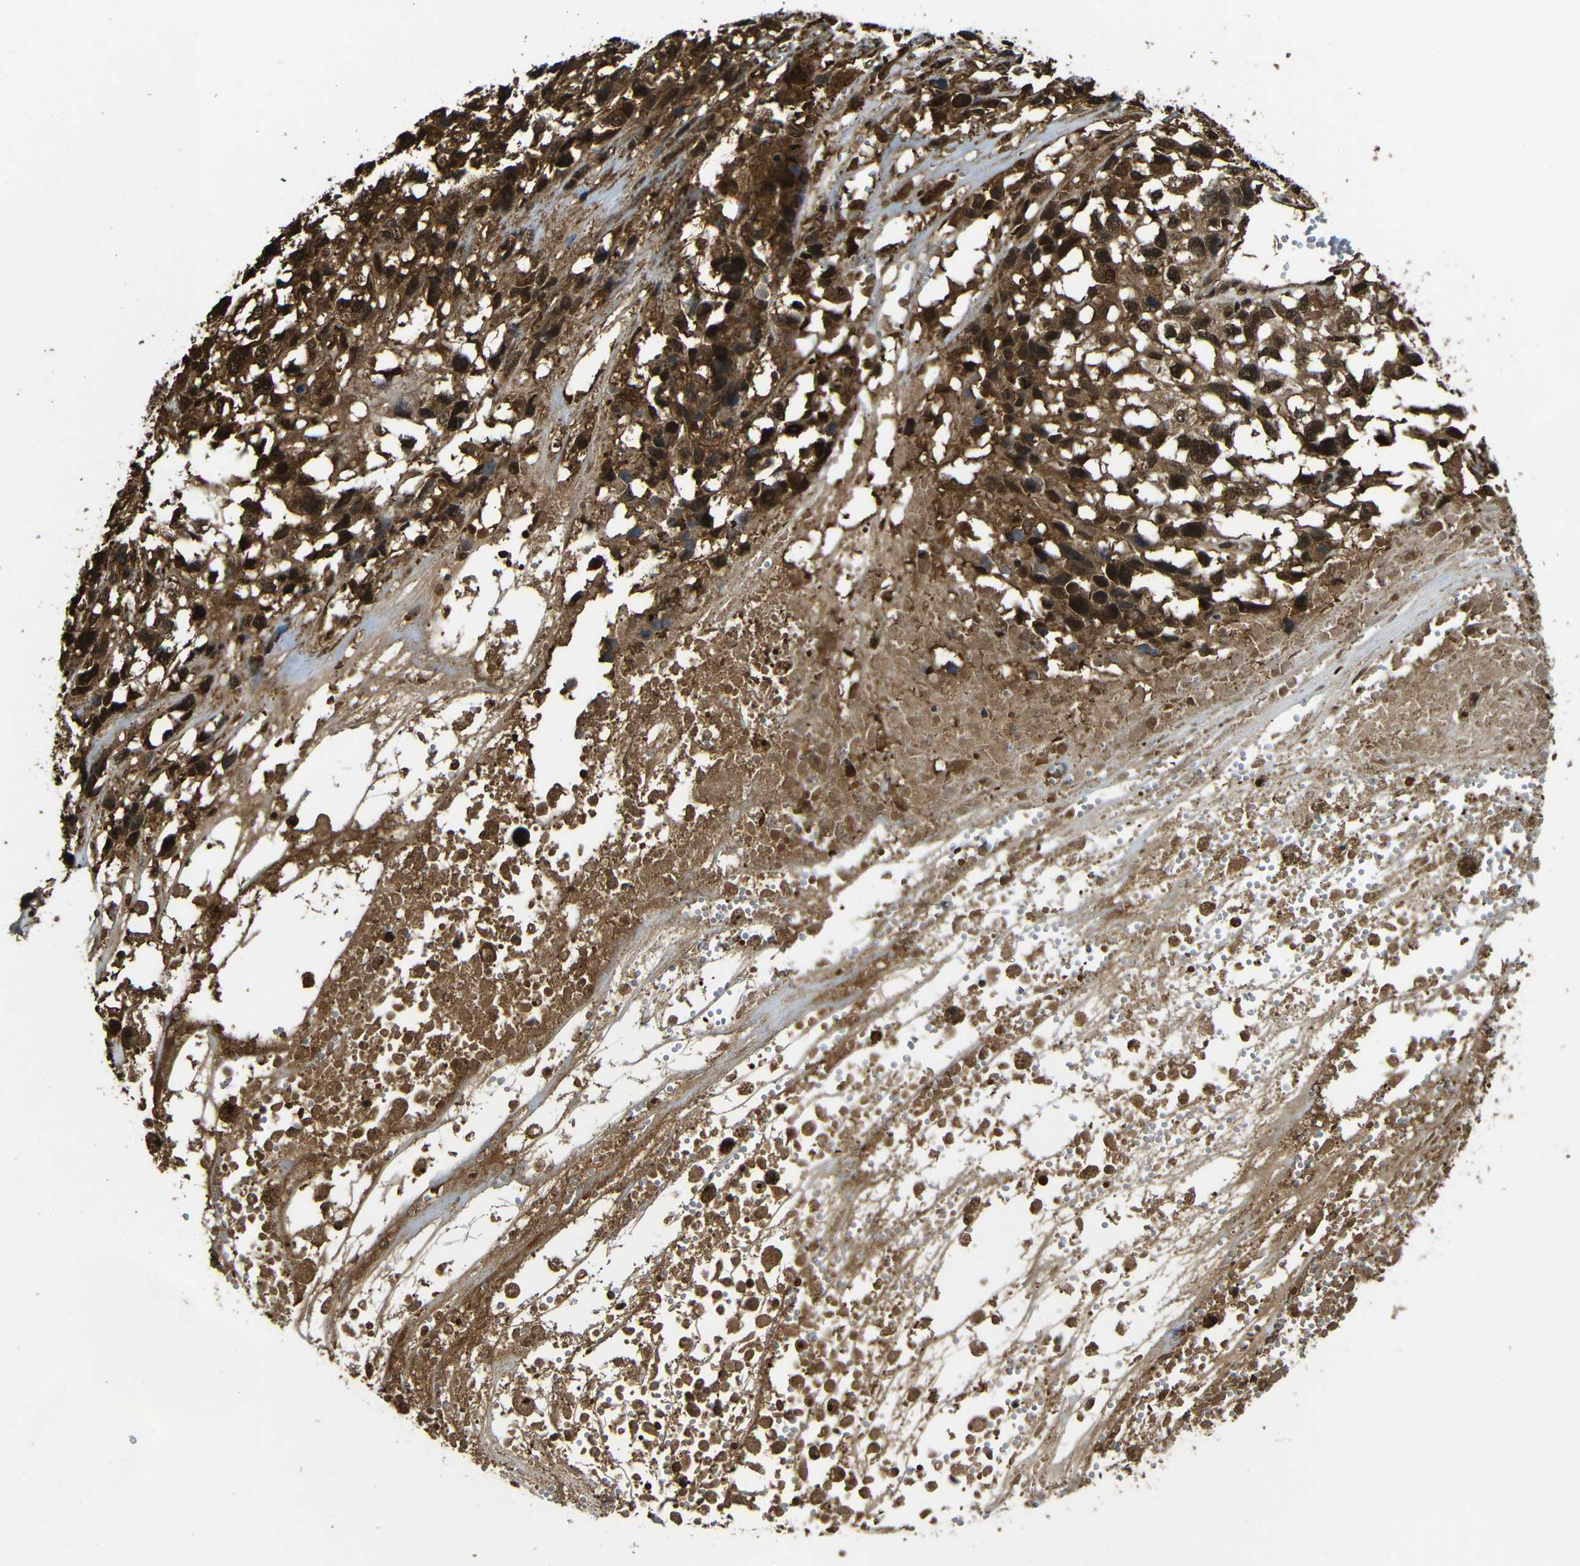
{"staining": {"intensity": "strong", "quantity": ">75%", "location": "cytoplasmic/membranous,nuclear"}, "tissue": "melanoma", "cell_type": "Tumor cells", "image_type": "cancer", "snomed": [{"axis": "morphology", "description": "Malignant melanoma, Metastatic site"}, {"axis": "topography", "description": "Lymph node"}], "caption": "An immunohistochemistry (IHC) photomicrograph of neoplastic tissue is shown. Protein staining in brown shows strong cytoplasmic/membranous and nuclear positivity in melanoma within tumor cells. (brown staining indicates protein expression, while blue staining denotes nuclei).", "gene": "VCP", "patient": {"sex": "male", "age": 59}}